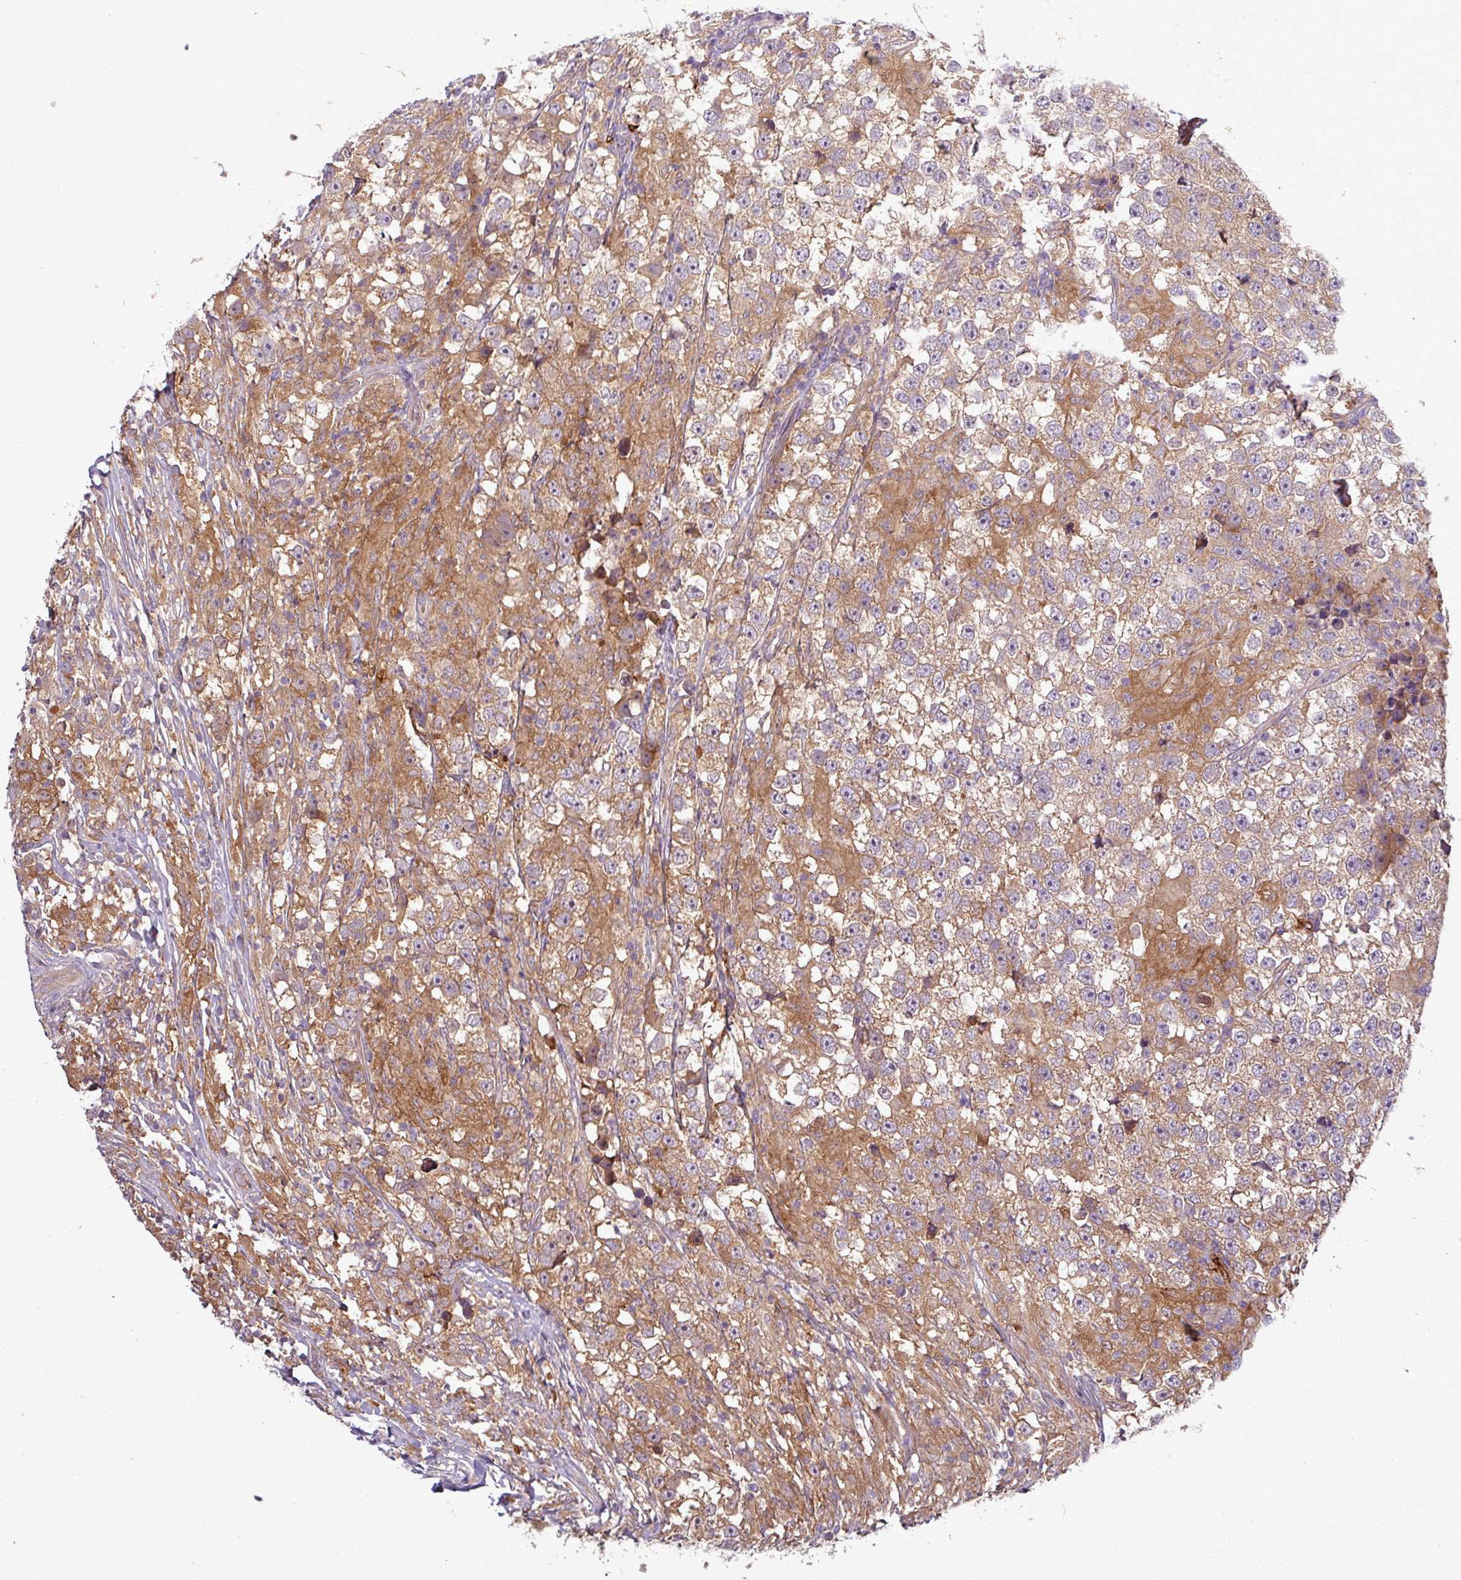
{"staining": {"intensity": "moderate", "quantity": "25%-75%", "location": "cytoplasmic/membranous"}, "tissue": "testis cancer", "cell_type": "Tumor cells", "image_type": "cancer", "snomed": [{"axis": "morphology", "description": "Seminoma, NOS"}, {"axis": "topography", "description": "Testis"}], "caption": "Tumor cells demonstrate moderate cytoplasmic/membranous expression in about 25%-75% of cells in testis cancer (seminoma).", "gene": "SIRPB2", "patient": {"sex": "male", "age": 46}}